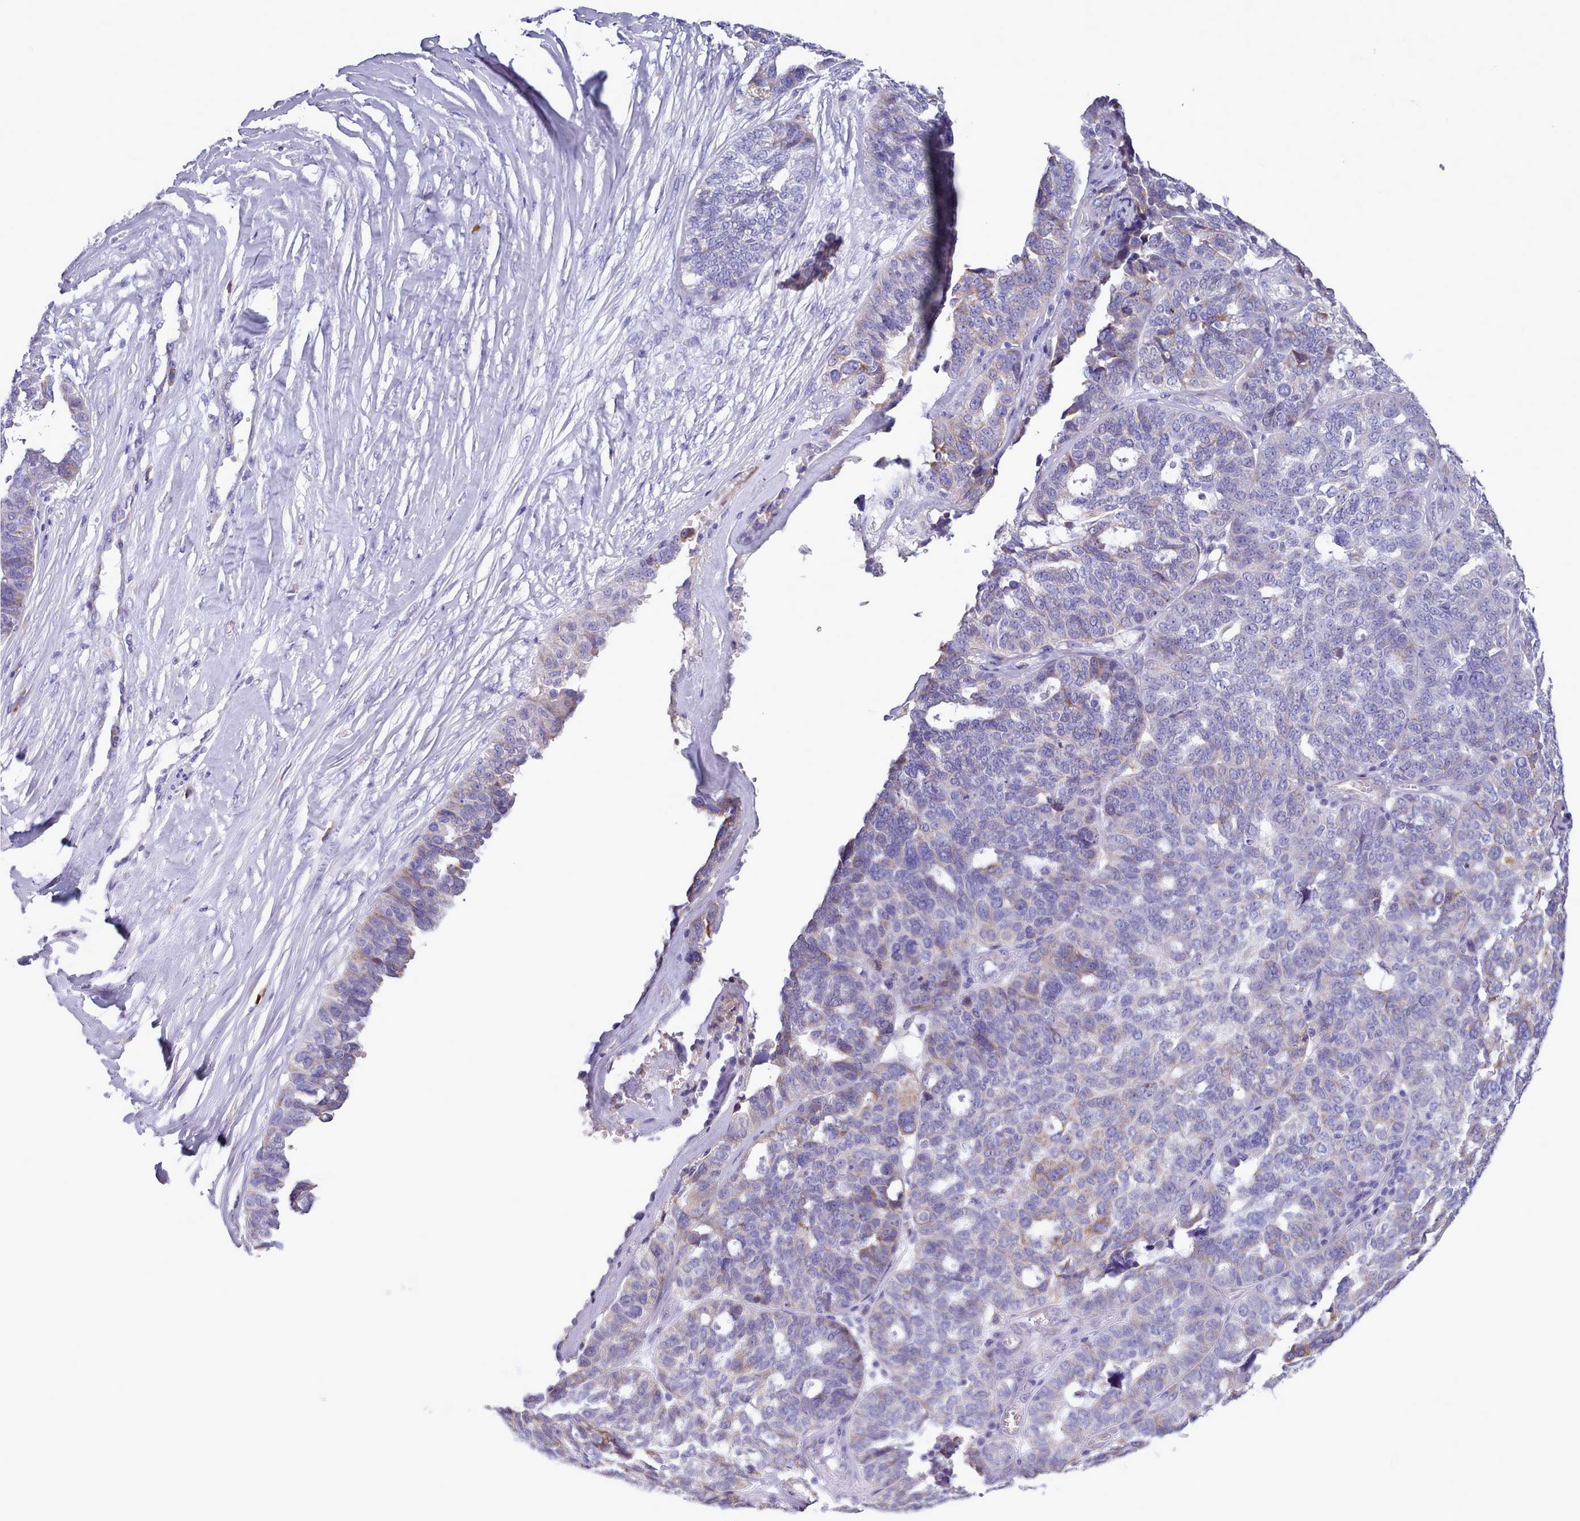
{"staining": {"intensity": "negative", "quantity": "none", "location": "none"}, "tissue": "ovarian cancer", "cell_type": "Tumor cells", "image_type": "cancer", "snomed": [{"axis": "morphology", "description": "Cystadenocarcinoma, serous, NOS"}, {"axis": "topography", "description": "Ovary"}], "caption": "The histopathology image shows no significant positivity in tumor cells of ovarian cancer. The staining is performed using DAB brown chromogen with nuclei counter-stained in using hematoxylin.", "gene": "XKR8", "patient": {"sex": "female", "age": 59}}